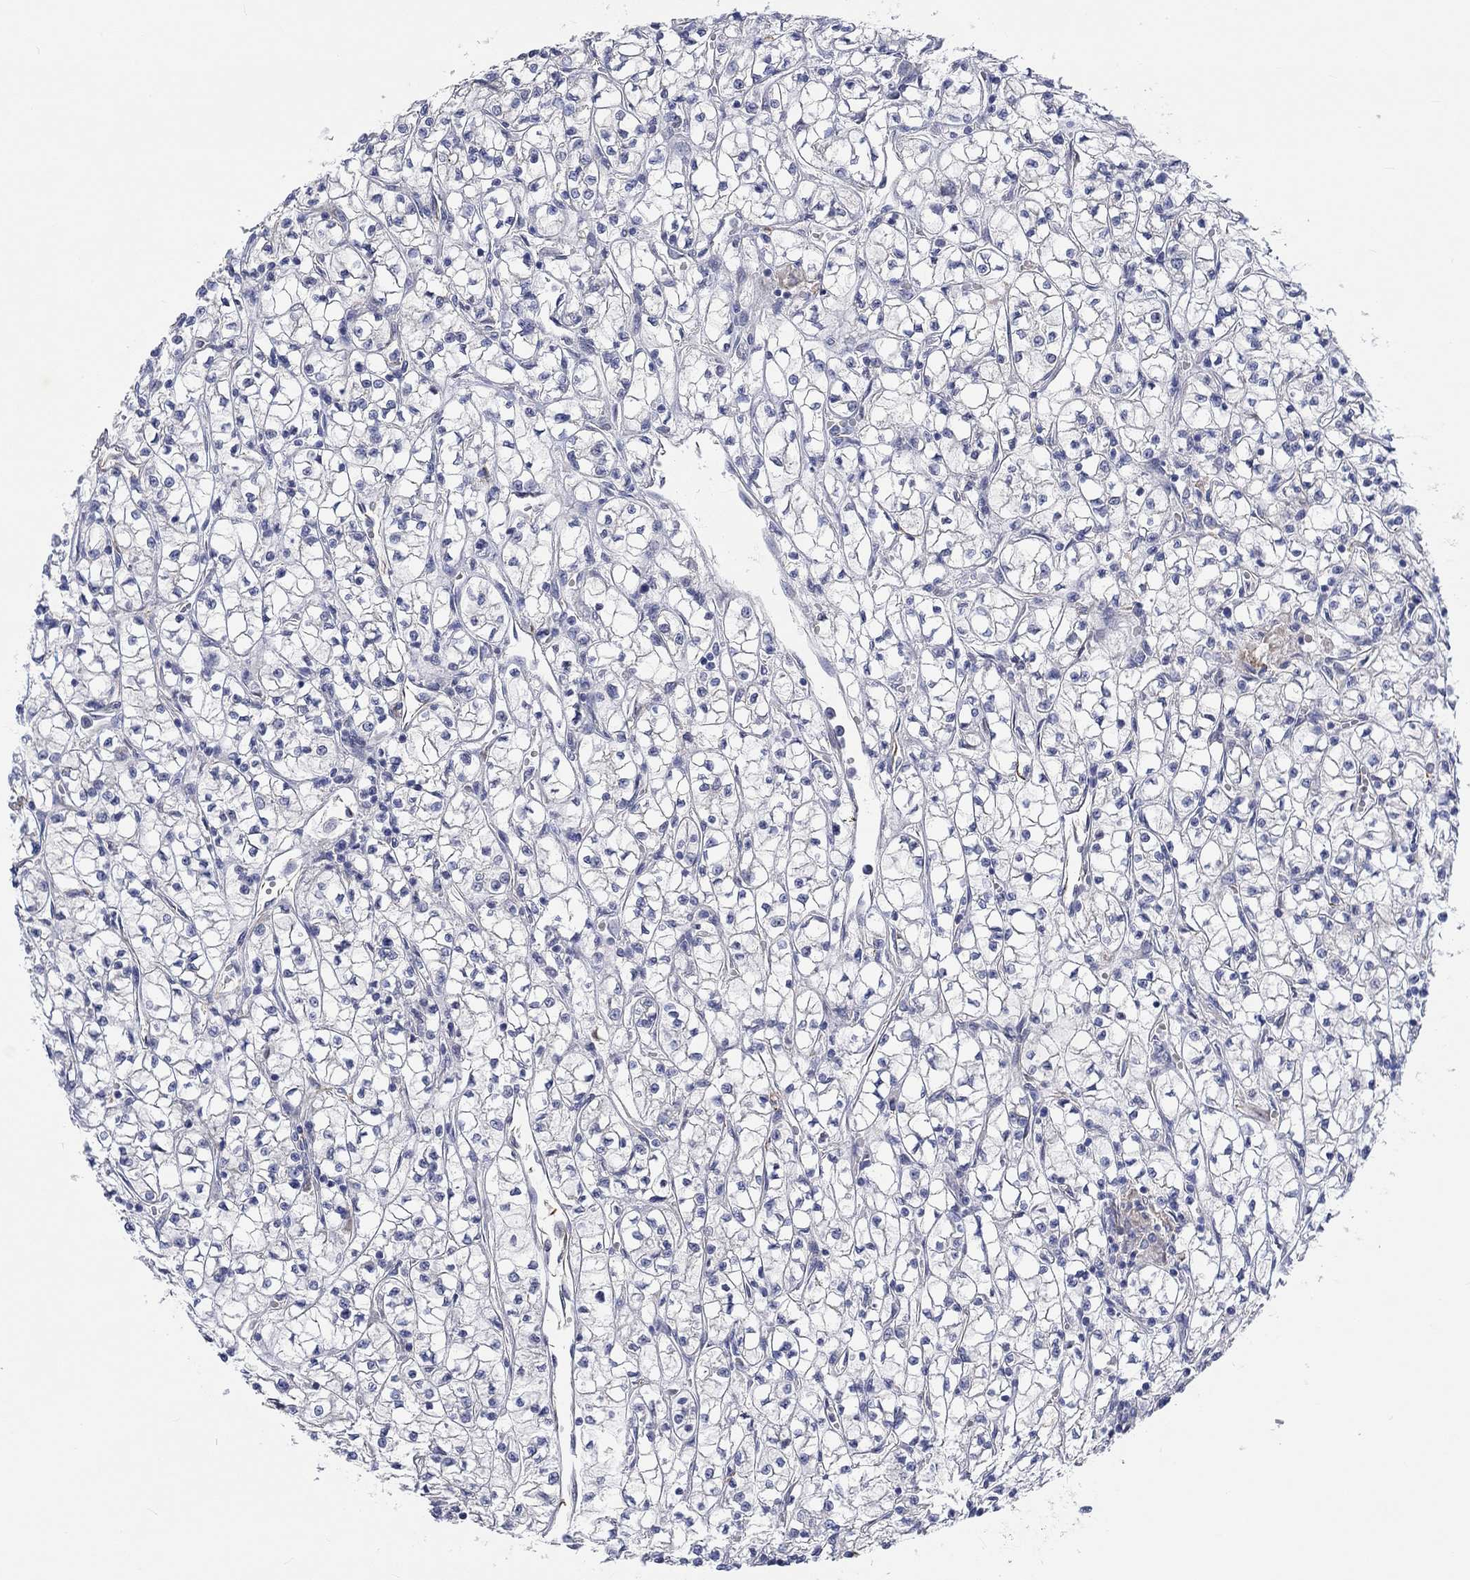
{"staining": {"intensity": "negative", "quantity": "none", "location": "none"}, "tissue": "renal cancer", "cell_type": "Tumor cells", "image_type": "cancer", "snomed": [{"axis": "morphology", "description": "Adenocarcinoma, NOS"}, {"axis": "topography", "description": "Kidney"}], "caption": "This is an immunohistochemistry (IHC) image of renal adenocarcinoma. There is no expression in tumor cells.", "gene": "CAMK1D", "patient": {"sex": "female", "age": 64}}